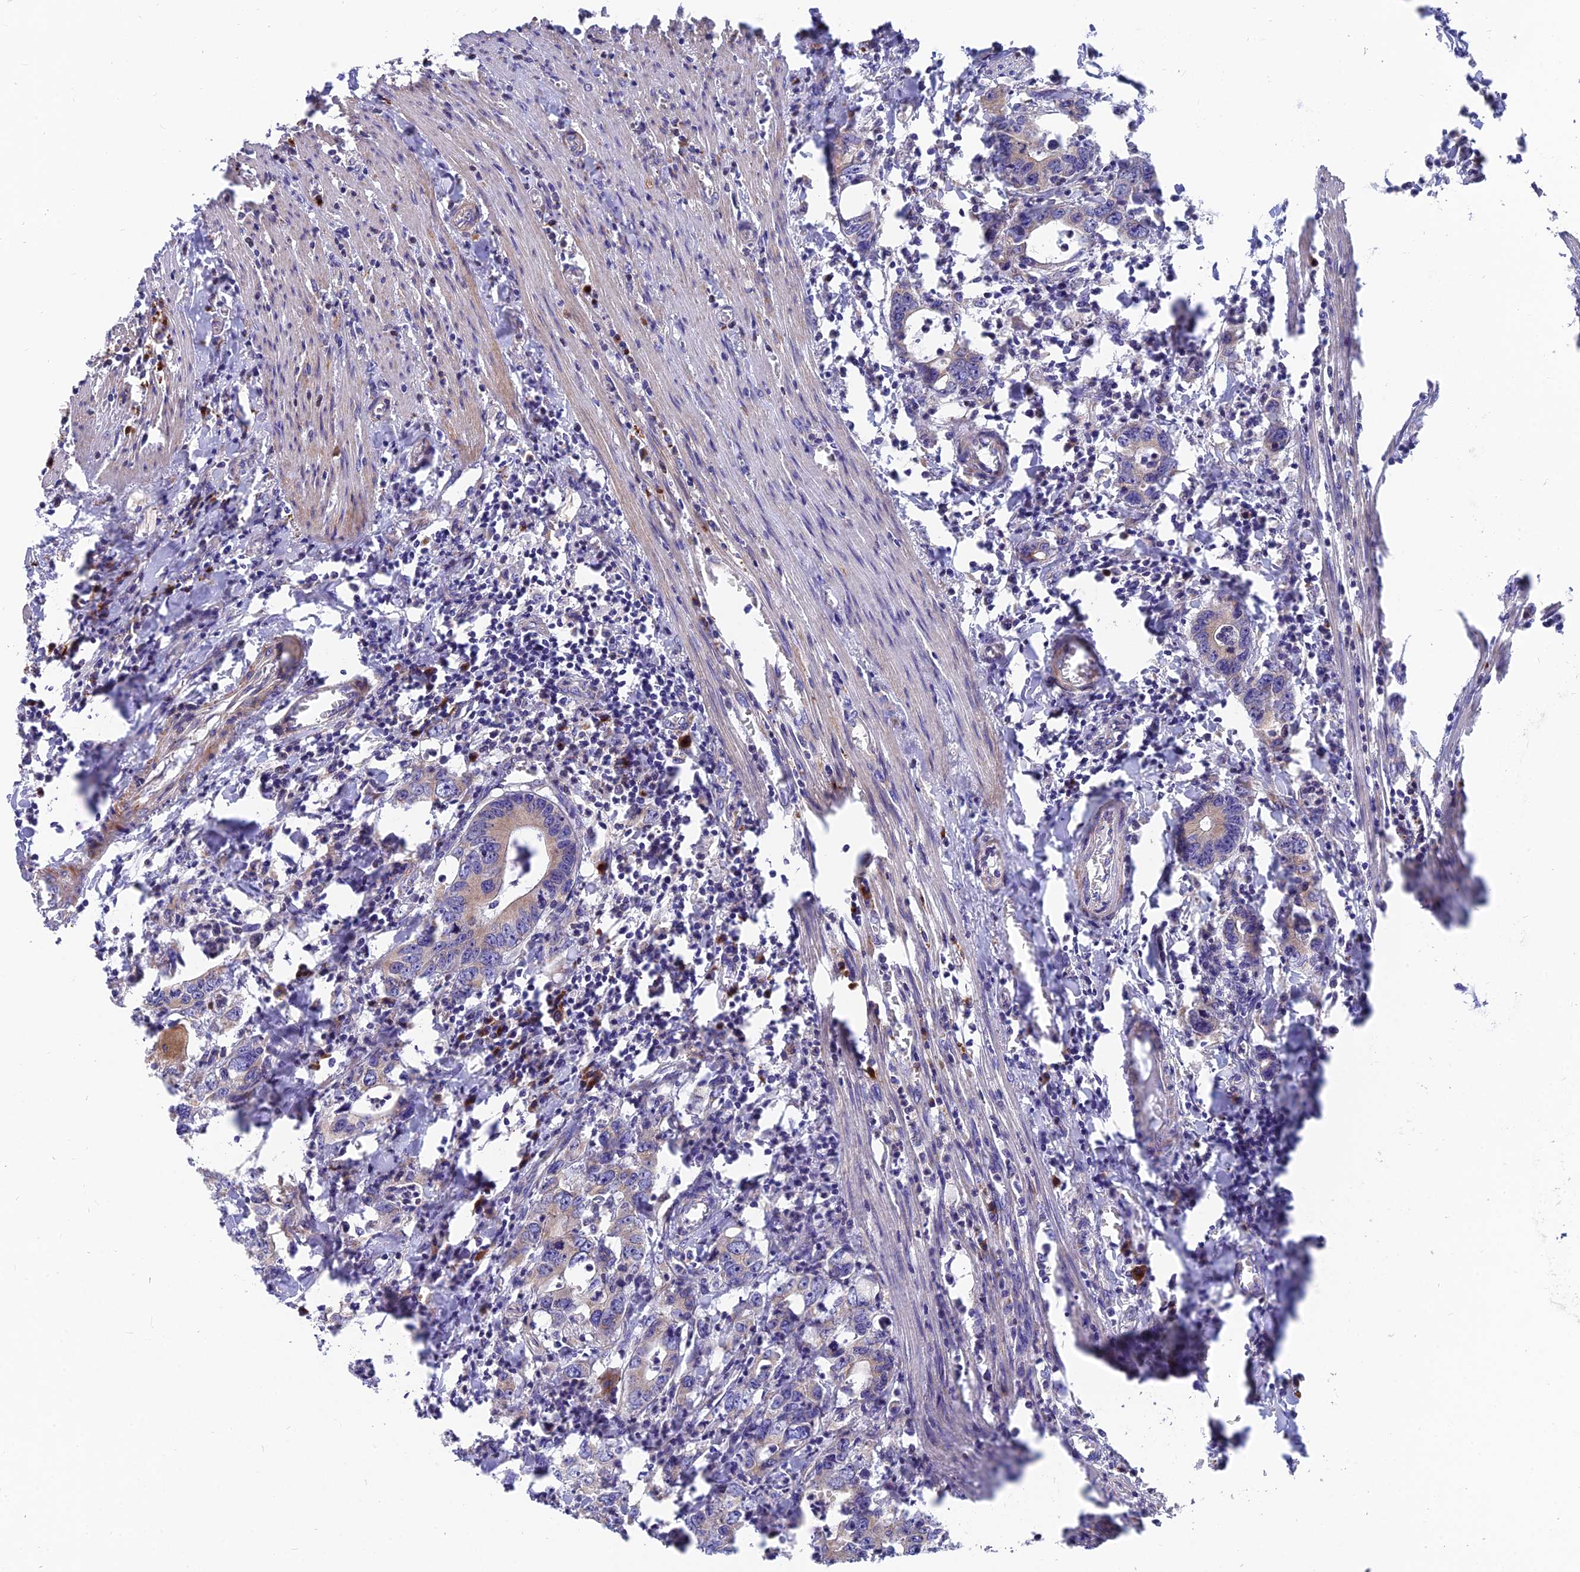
{"staining": {"intensity": "moderate", "quantity": "25%-75%", "location": "cytoplasmic/membranous"}, "tissue": "colorectal cancer", "cell_type": "Tumor cells", "image_type": "cancer", "snomed": [{"axis": "morphology", "description": "Adenocarcinoma, NOS"}, {"axis": "topography", "description": "Colon"}], "caption": "A brown stain labels moderate cytoplasmic/membranous expression of a protein in human colorectal adenocarcinoma tumor cells. (DAB (3,3'-diaminobenzidine) = brown stain, brightfield microscopy at high magnification).", "gene": "TBC1D20", "patient": {"sex": "female", "age": 75}}